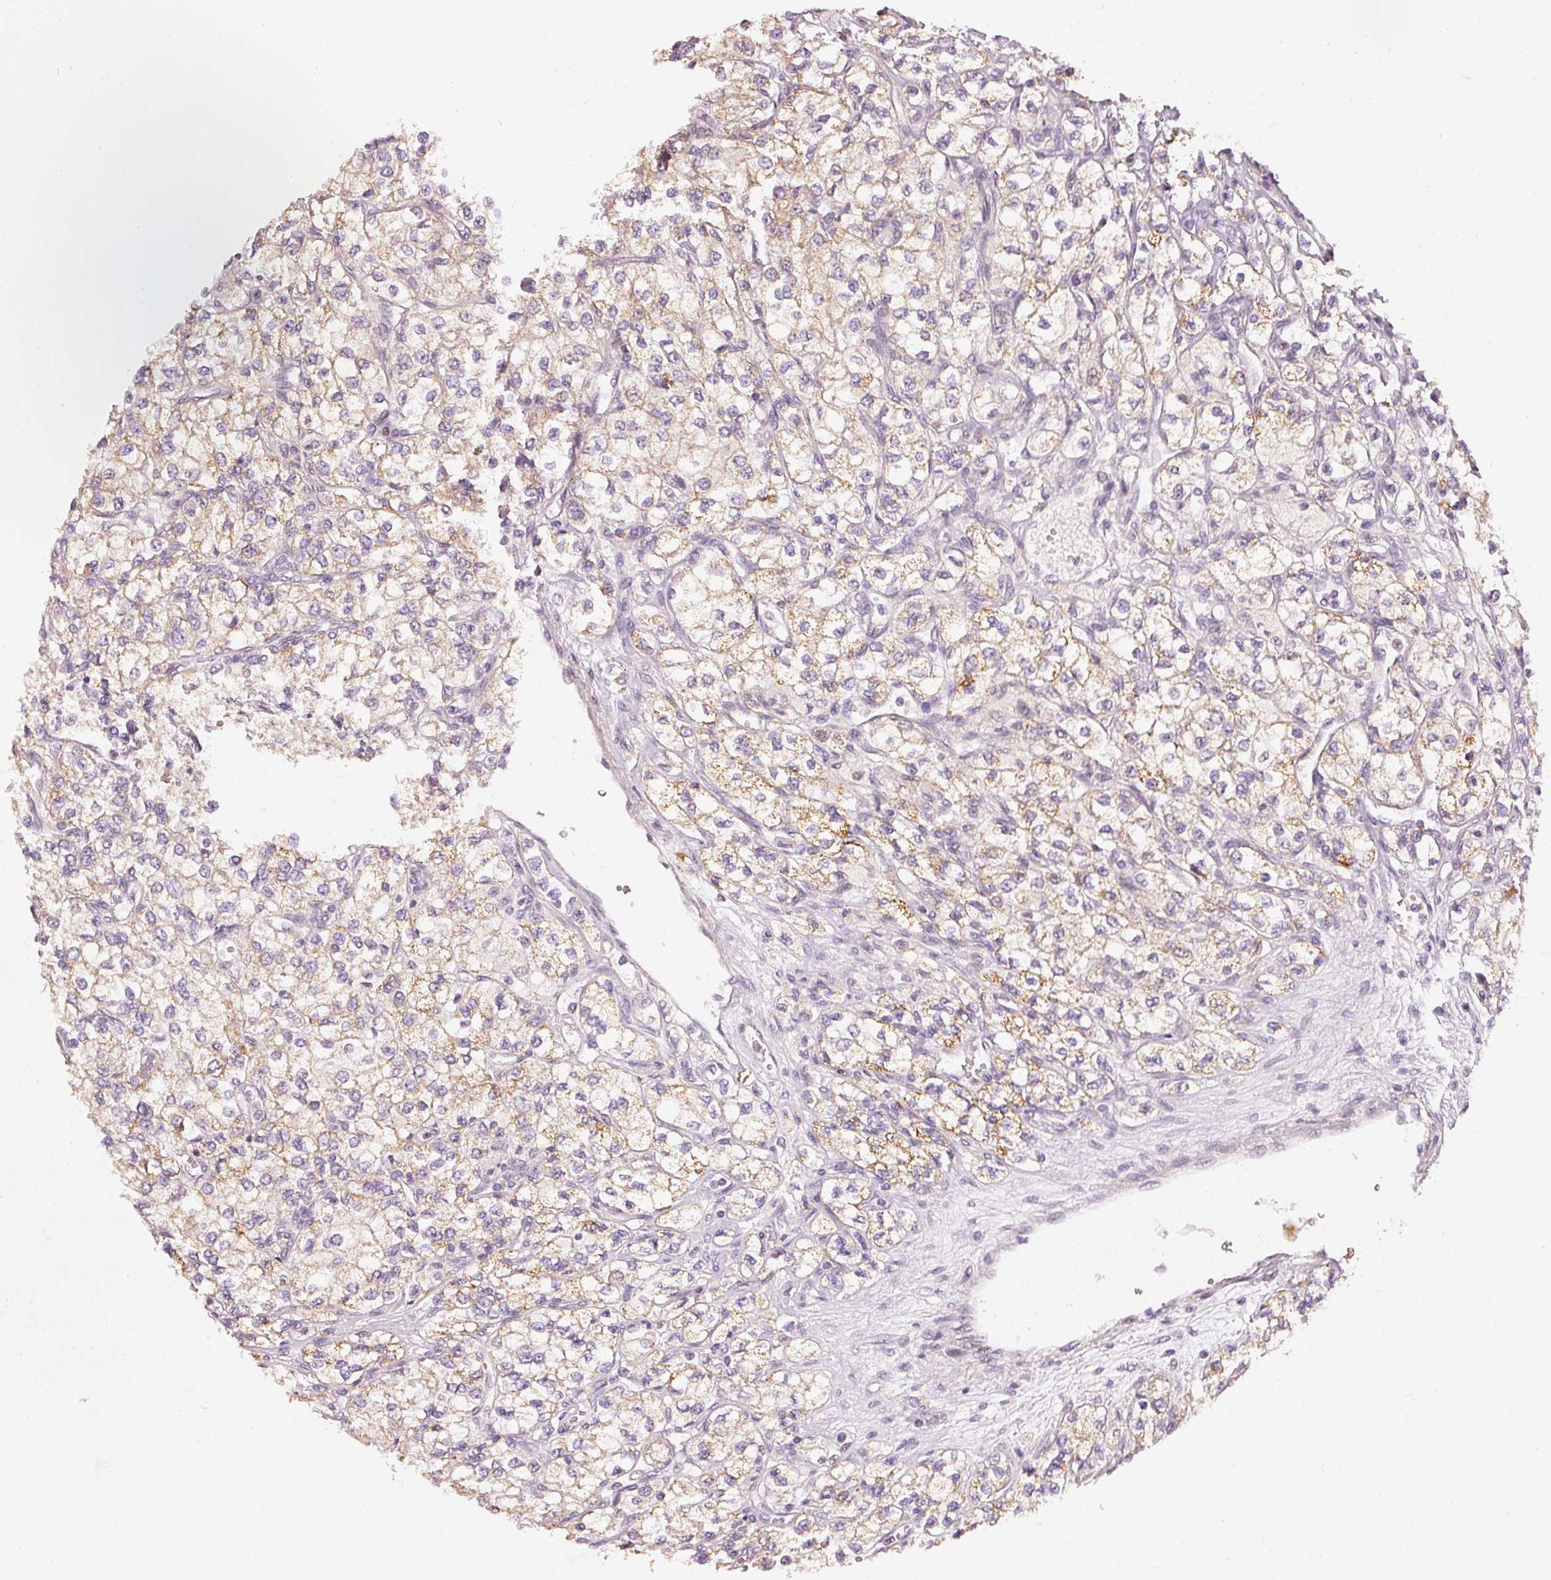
{"staining": {"intensity": "strong", "quantity": "25%-75%", "location": "cytoplasmic/membranous"}, "tissue": "renal cancer", "cell_type": "Tumor cells", "image_type": "cancer", "snomed": [{"axis": "morphology", "description": "Adenocarcinoma, NOS"}, {"axis": "topography", "description": "Kidney"}], "caption": "The micrograph displays immunohistochemical staining of renal adenocarcinoma. There is strong cytoplasmic/membranous staining is appreciated in approximately 25%-75% of tumor cells. (DAB IHC with brightfield microscopy, high magnification).", "gene": "MTHFD1L", "patient": {"sex": "male", "age": 80}}